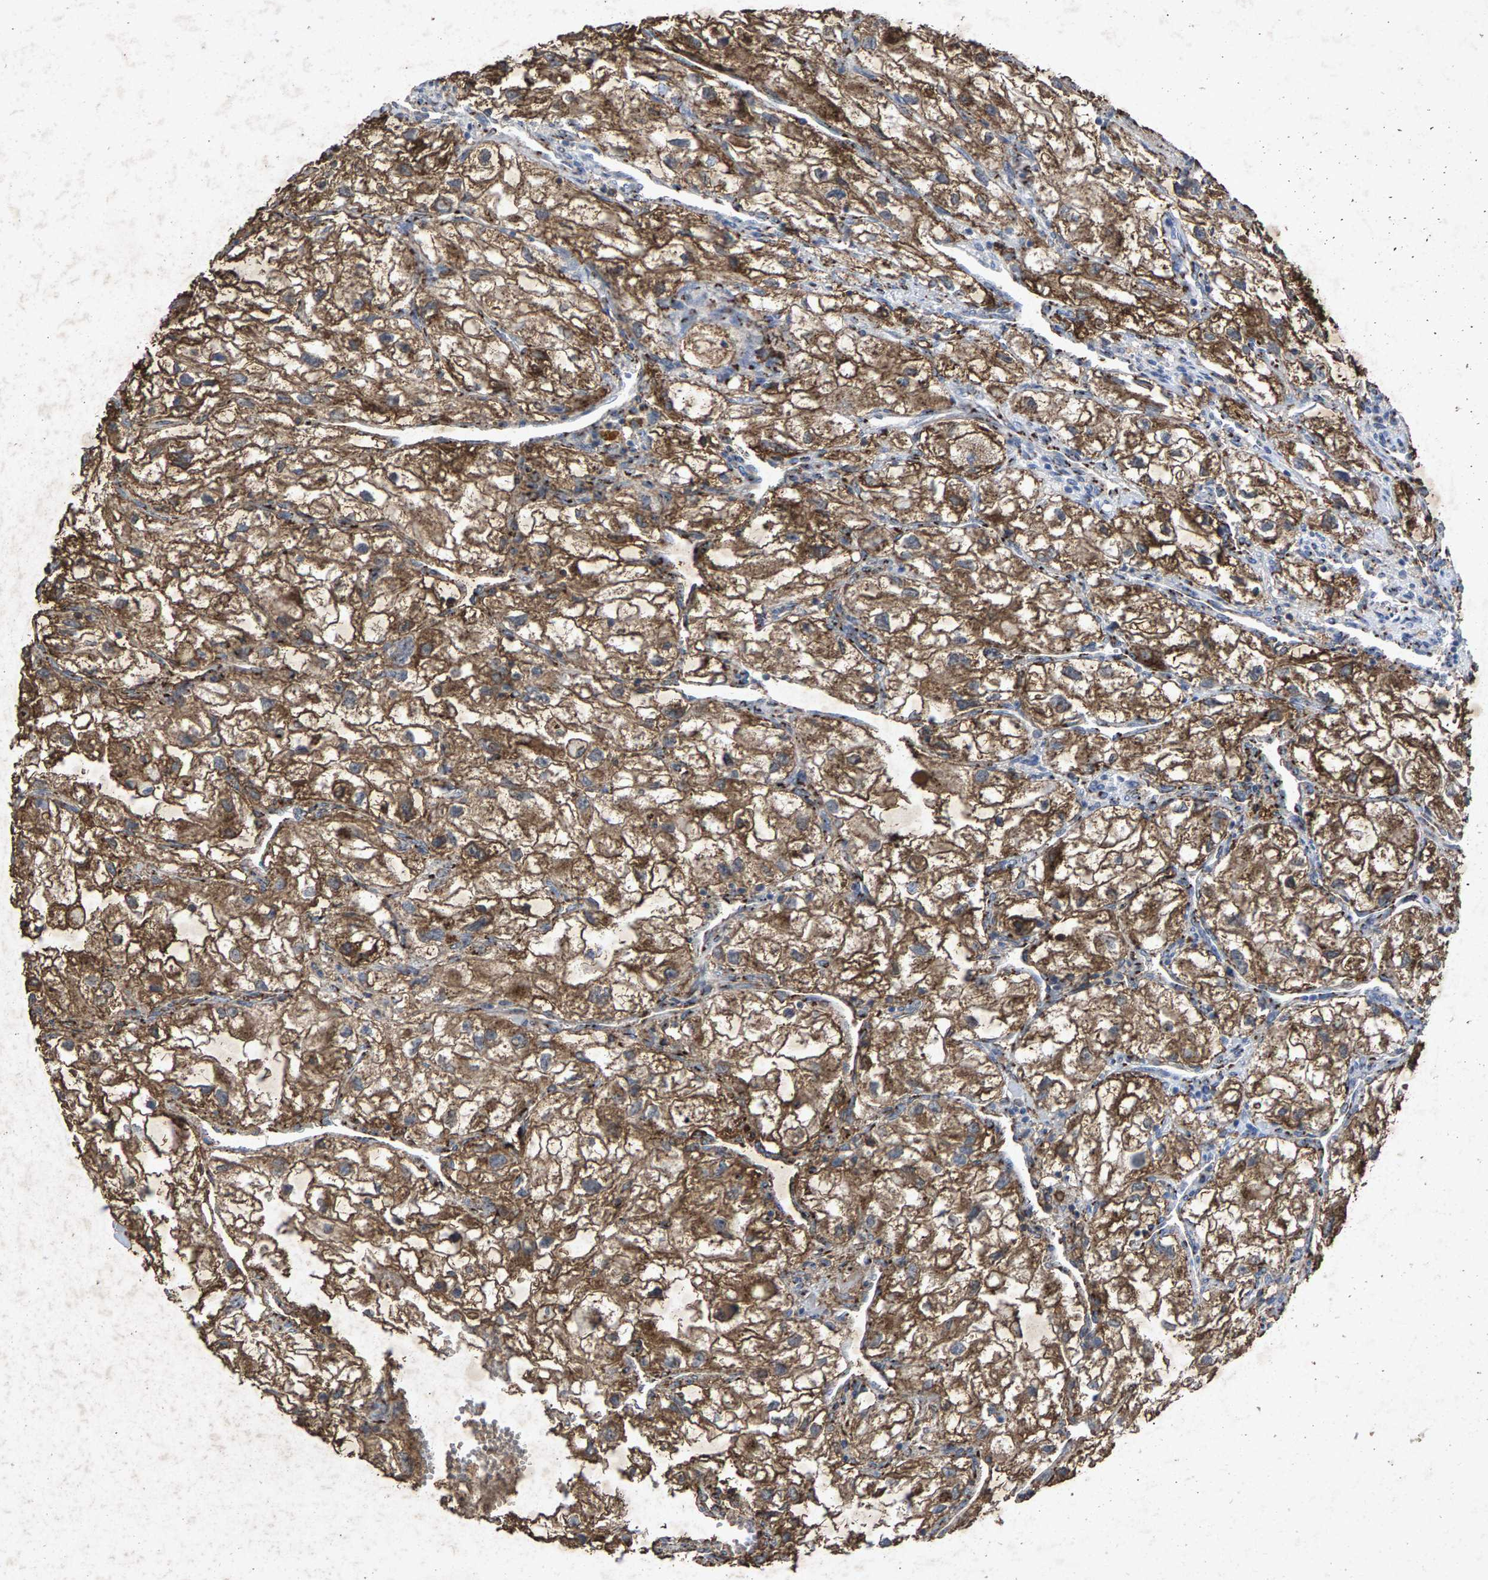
{"staining": {"intensity": "moderate", "quantity": ">75%", "location": "cytoplasmic/membranous"}, "tissue": "renal cancer", "cell_type": "Tumor cells", "image_type": "cancer", "snomed": [{"axis": "morphology", "description": "Adenocarcinoma, NOS"}, {"axis": "topography", "description": "Kidney"}], "caption": "High-power microscopy captured an immunohistochemistry micrograph of renal adenocarcinoma, revealing moderate cytoplasmic/membranous staining in approximately >75% of tumor cells. Ihc stains the protein in brown and the nuclei are stained blue.", "gene": "MAN2A1", "patient": {"sex": "female", "age": 70}}